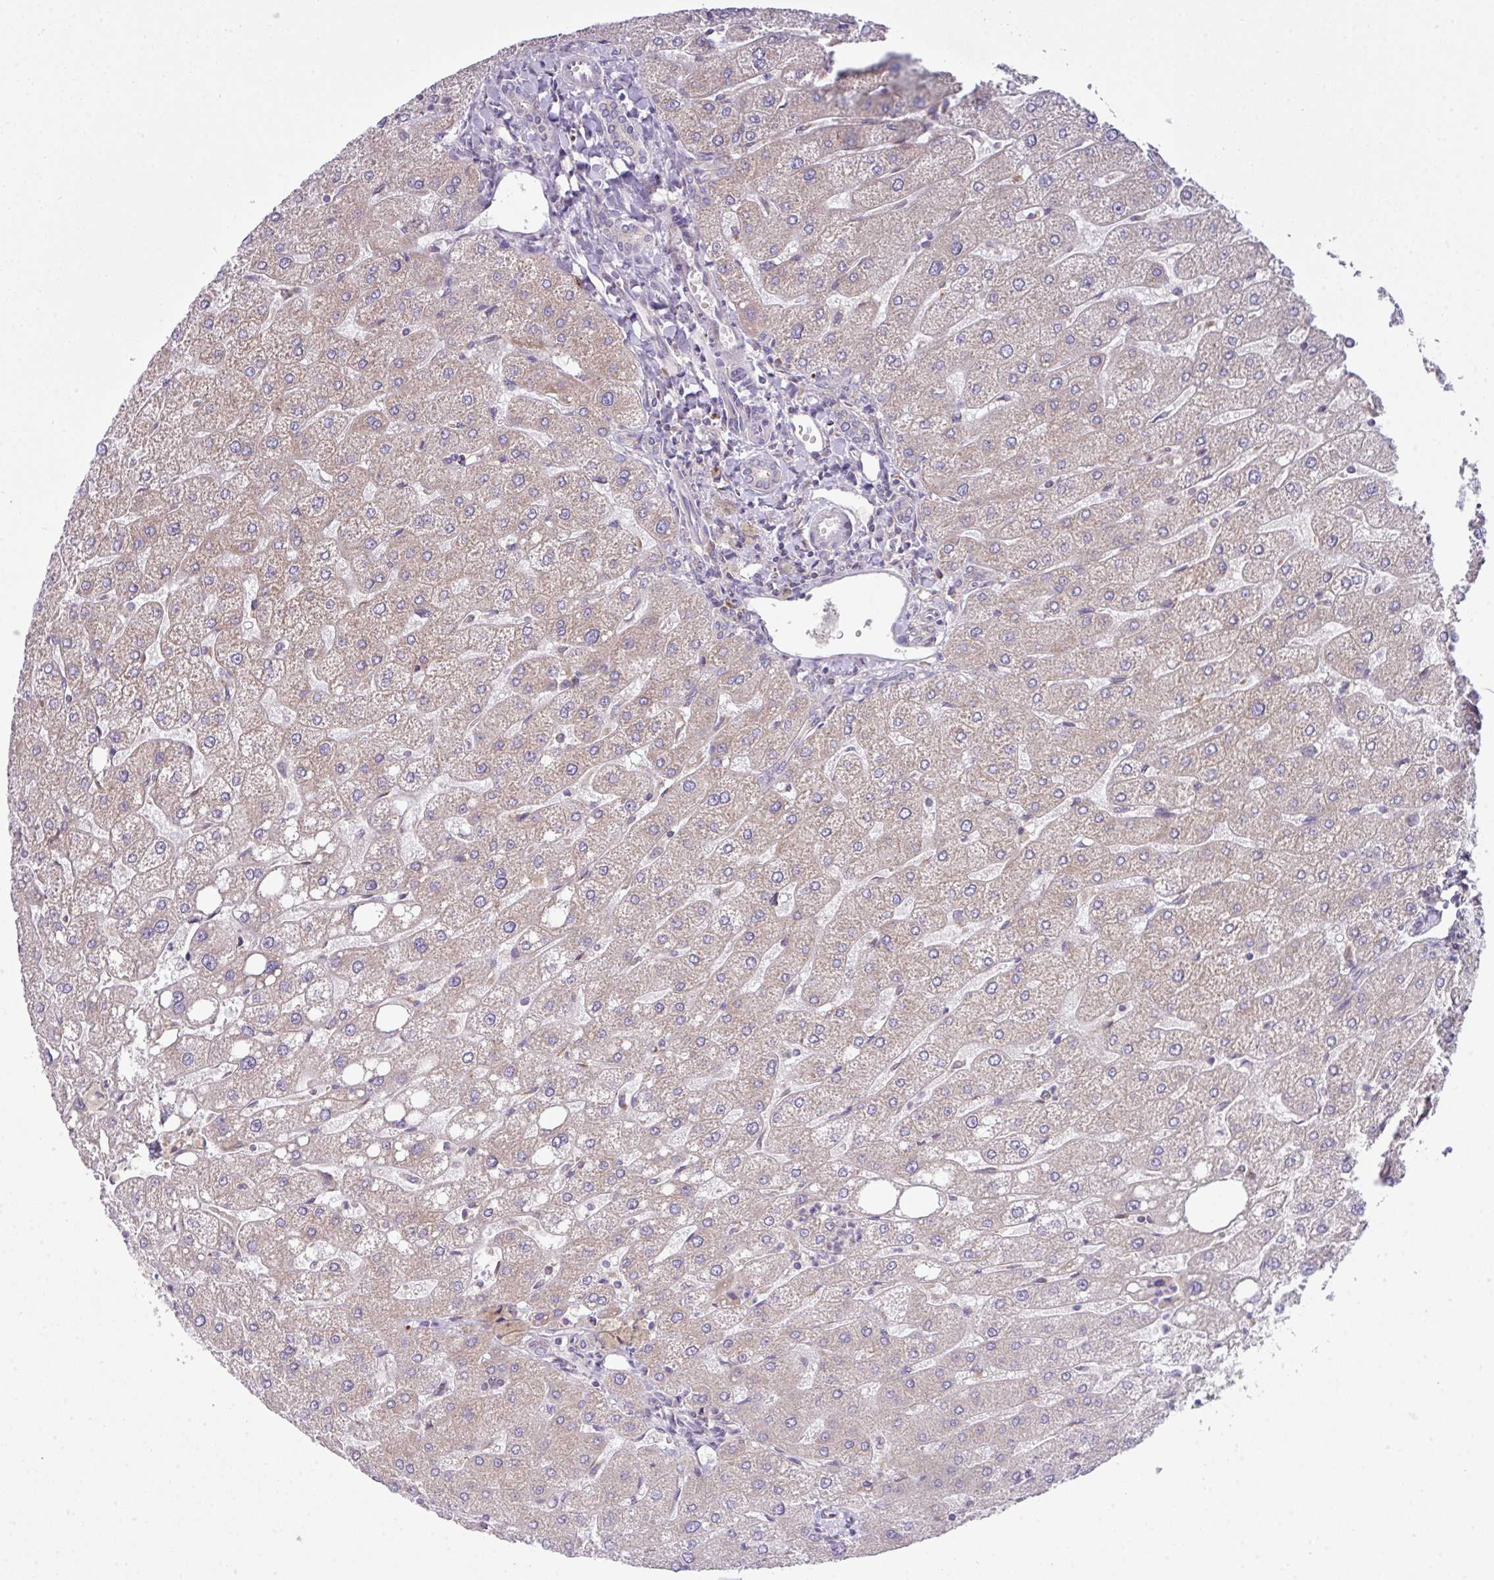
{"staining": {"intensity": "negative", "quantity": "none", "location": "none"}, "tissue": "liver", "cell_type": "Cholangiocytes", "image_type": "normal", "snomed": [{"axis": "morphology", "description": "Normal tissue, NOS"}, {"axis": "topography", "description": "Liver"}], "caption": "Immunohistochemistry (IHC) image of benign liver: liver stained with DAB (3,3'-diaminobenzidine) demonstrates no significant protein expression in cholangiocytes. Brightfield microscopy of immunohistochemistry (IHC) stained with DAB (brown) and hematoxylin (blue), captured at high magnification.", "gene": "VTI1A", "patient": {"sex": "male", "age": 67}}